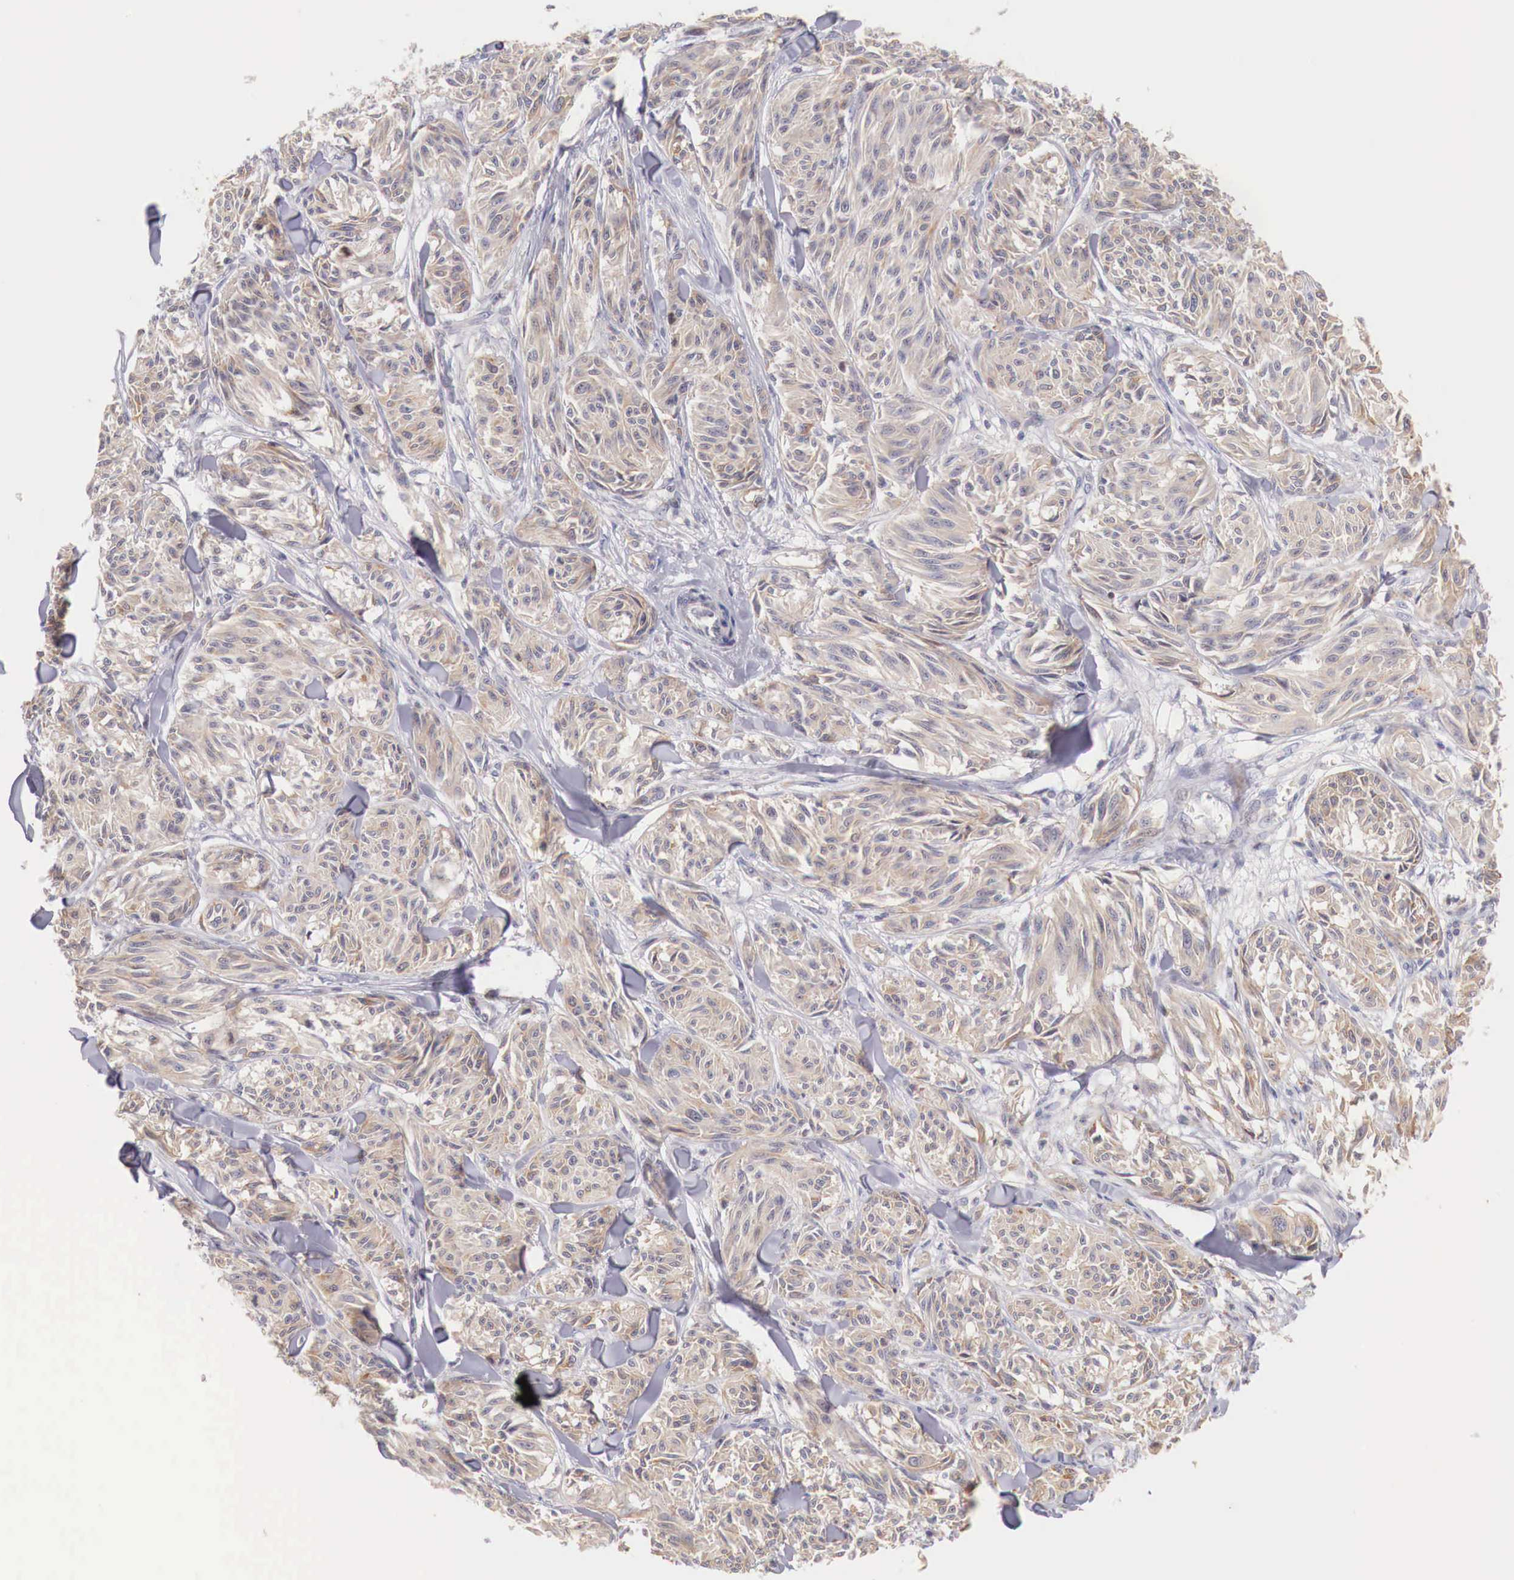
{"staining": {"intensity": "moderate", "quantity": "25%-75%", "location": "cytoplasmic/membranous"}, "tissue": "melanoma", "cell_type": "Tumor cells", "image_type": "cancer", "snomed": [{"axis": "morphology", "description": "Malignant melanoma, NOS"}, {"axis": "topography", "description": "Skin"}], "caption": "Tumor cells reveal medium levels of moderate cytoplasmic/membranous staining in about 25%-75% of cells in human malignant melanoma.", "gene": "CLCN5", "patient": {"sex": "male", "age": 54}}